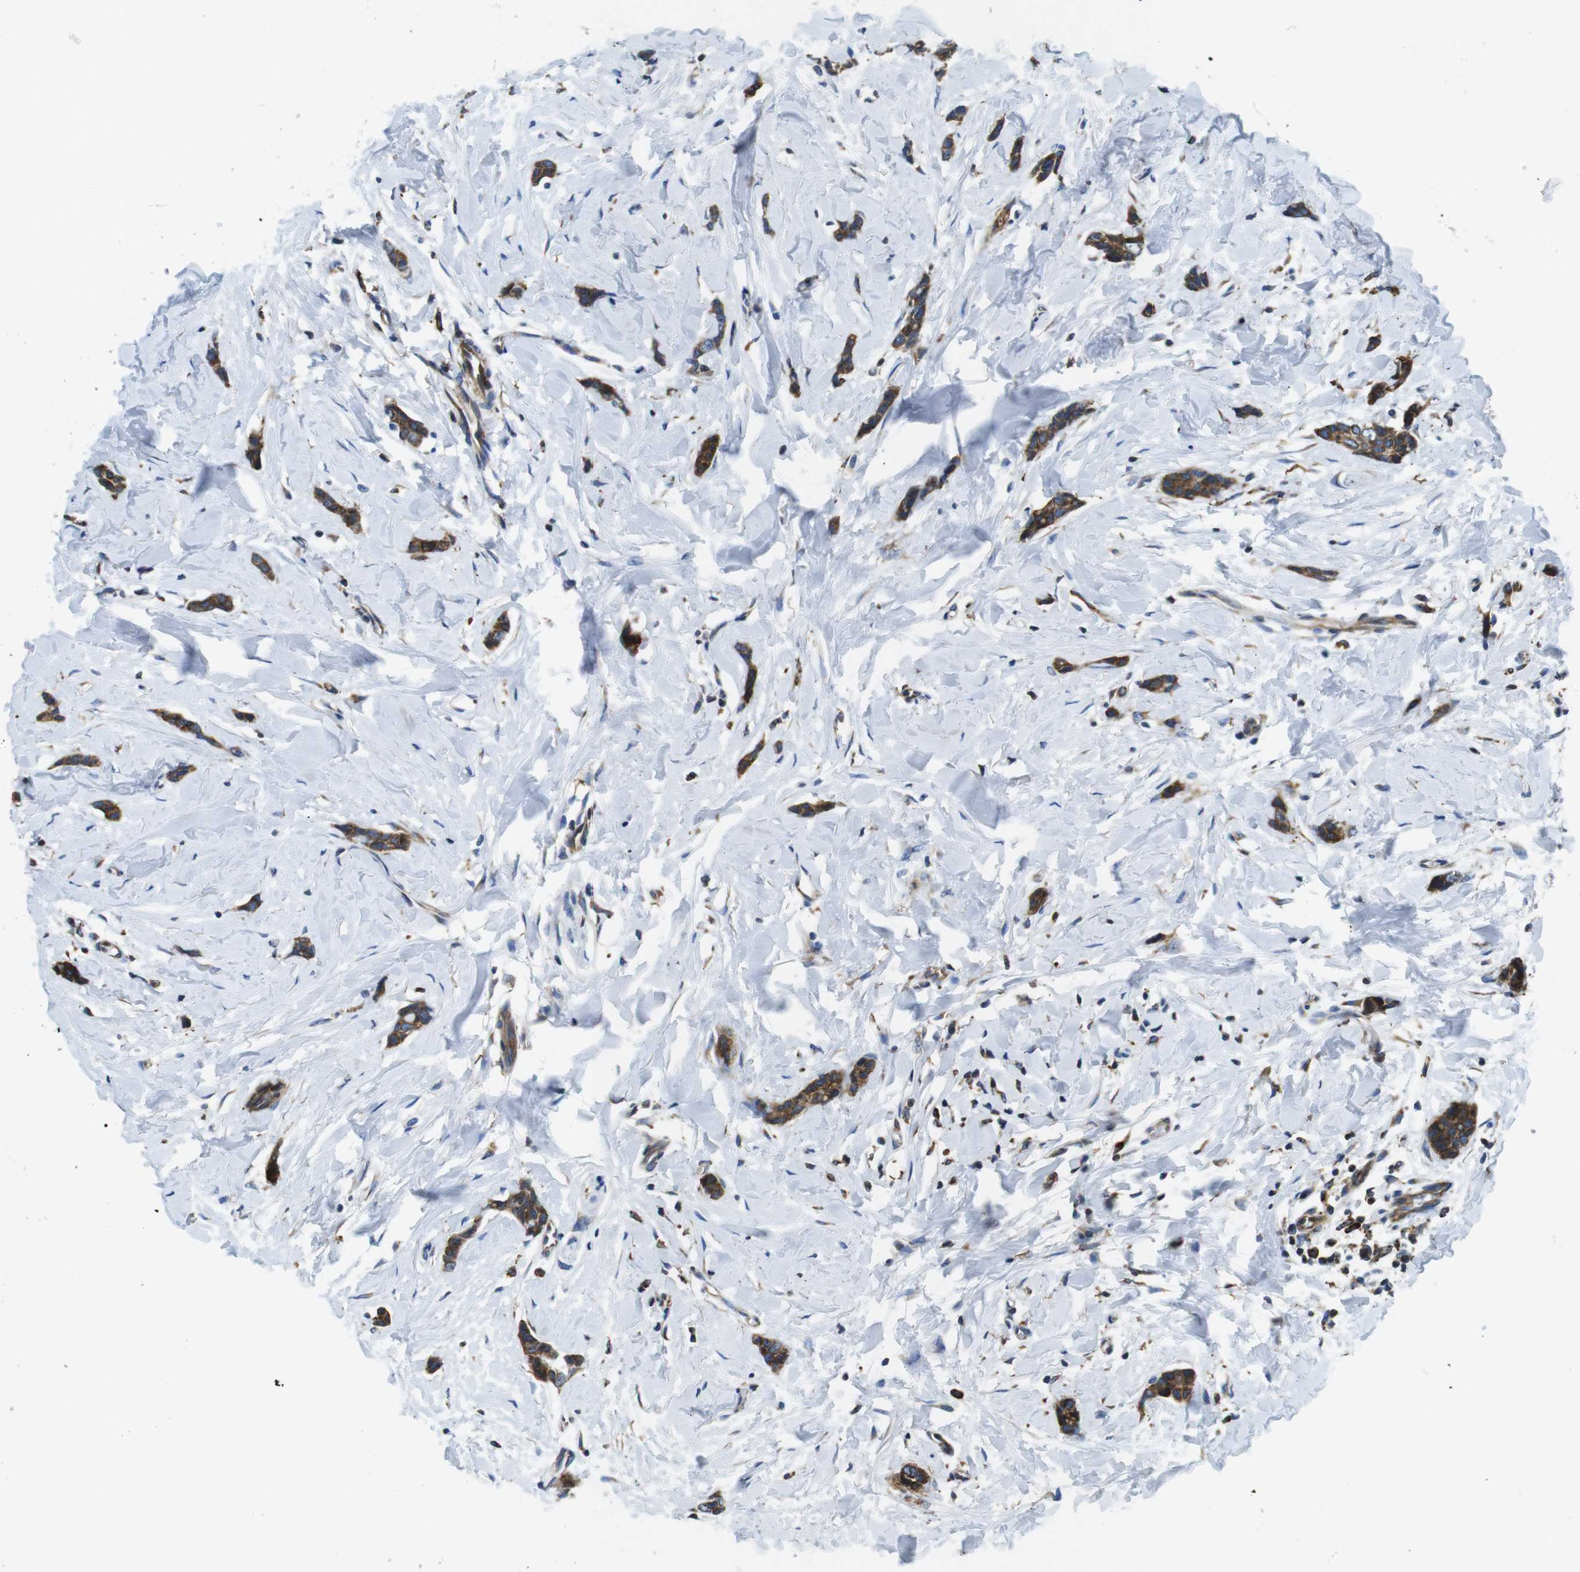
{"staining": {"intensity": "moderate", "quantity": ">75%", "location": "cytoplasmic/membranous"}, "tissue": "breast cancer", "cell_type": "Tumor cells", "image_type": "cancer", "snomed": [{"axis": "morphology", "description": "Lobular carcinoma"}, {"axis": "topography", "description": "Skin"}, {"axis": "topography", "description": "Breast"}], "caption": "Moderate cytoplasmic/membranous protein positivity is identified in approximately >75% of tumor cells in breast cancer (lobular carcinoma).", "gene": "UGGT1", "patient": {"sex": "female", "age": 46}}